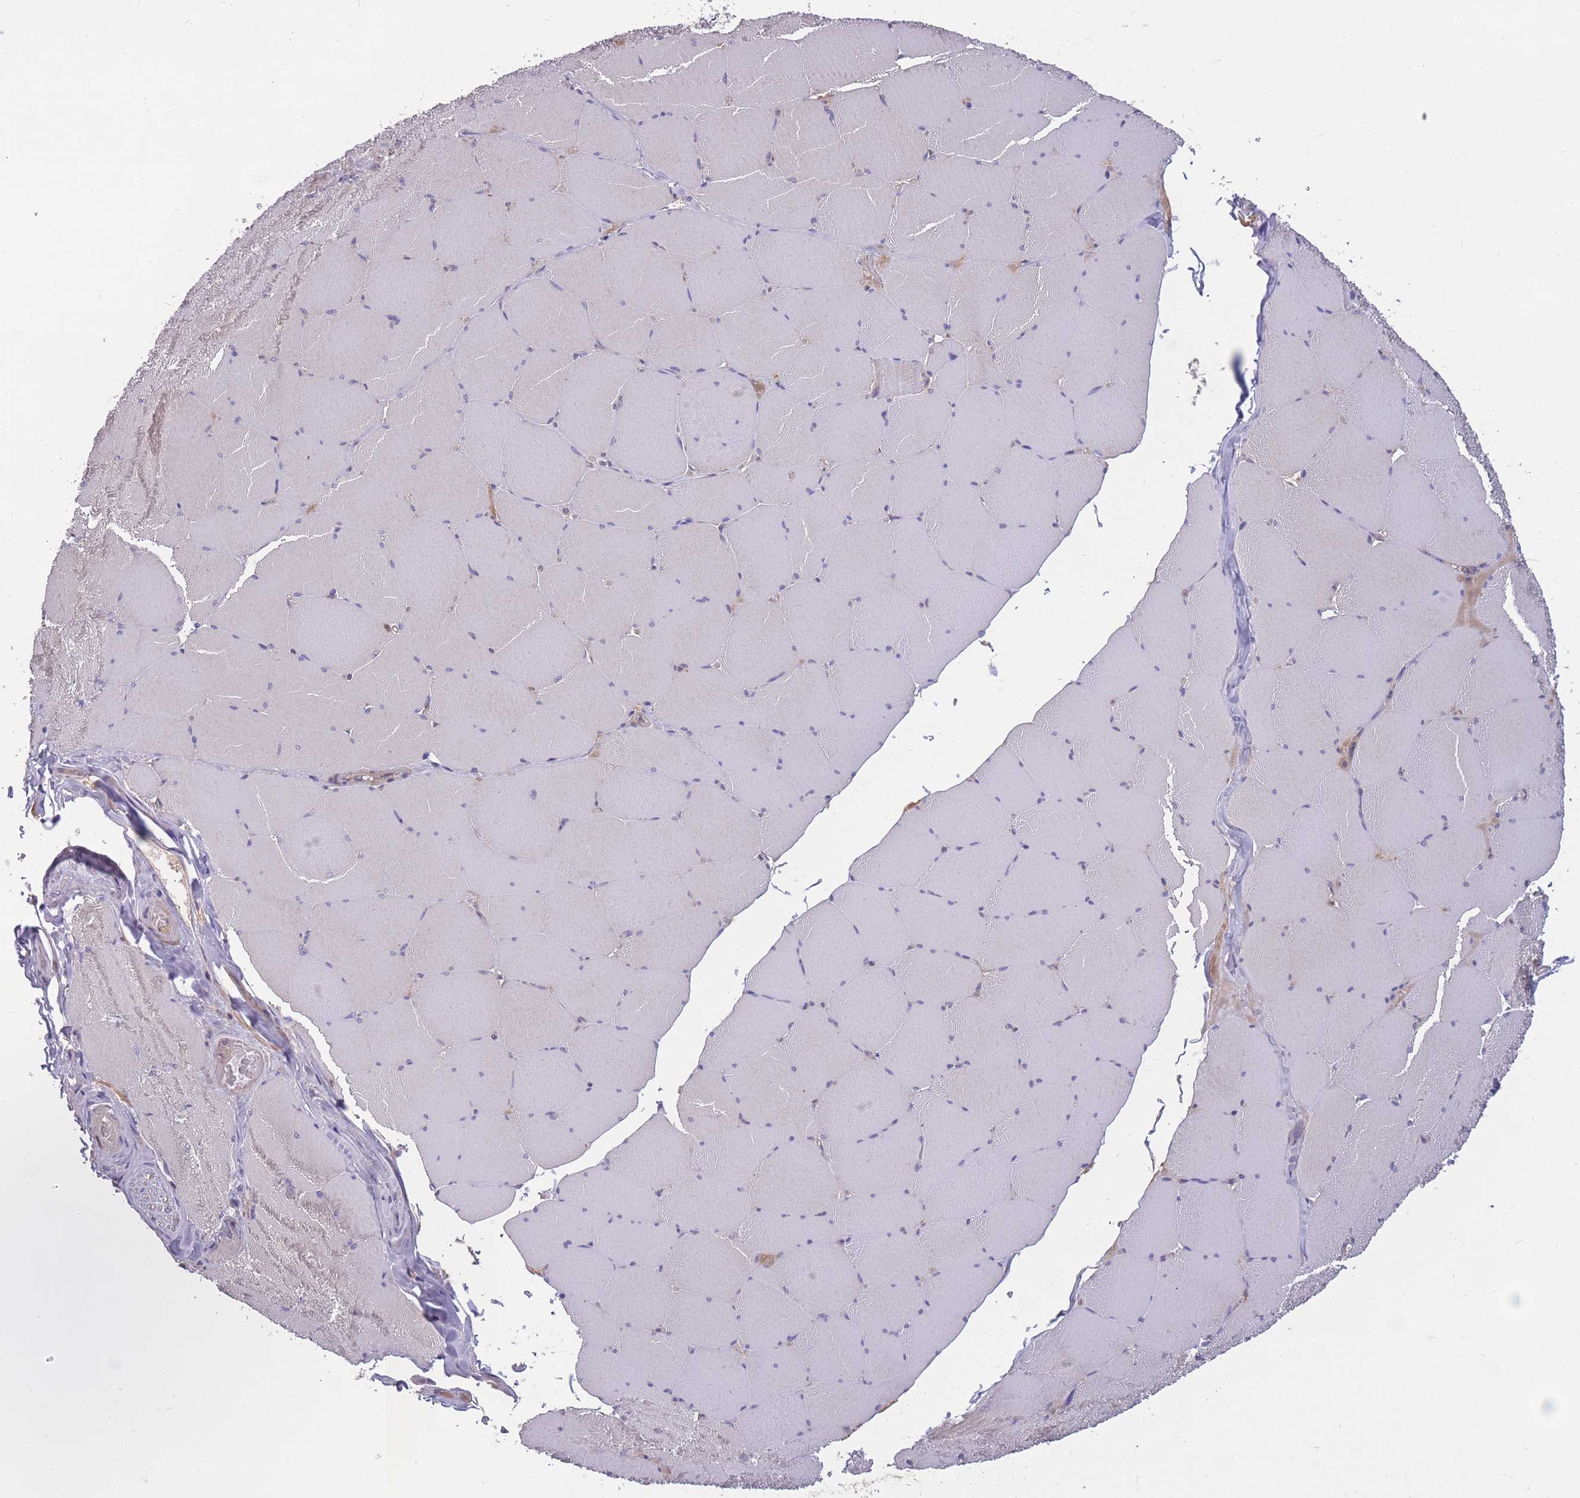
{"staining": {"intensity": "moderate", "quantity": "<25%", "location": "cytoplasmic/membranous"}, "tissue": "skeletal muscle", "cell_type": "Myocytes", "image_type": "normal", "snomed": [{"axis": "morphology", "description": "Normal tissue, NOS"}, {"axis": "topography", "description": "Skeletal muscle"}, {"axis": "topography", "description": "Head-Neck"}], "caption": "Human skeletal muscle stained with a protein marker displays moderate staining in myocytes.", "gene": "UBE2NL", "patient": {"sex": "male", "age": 66}}